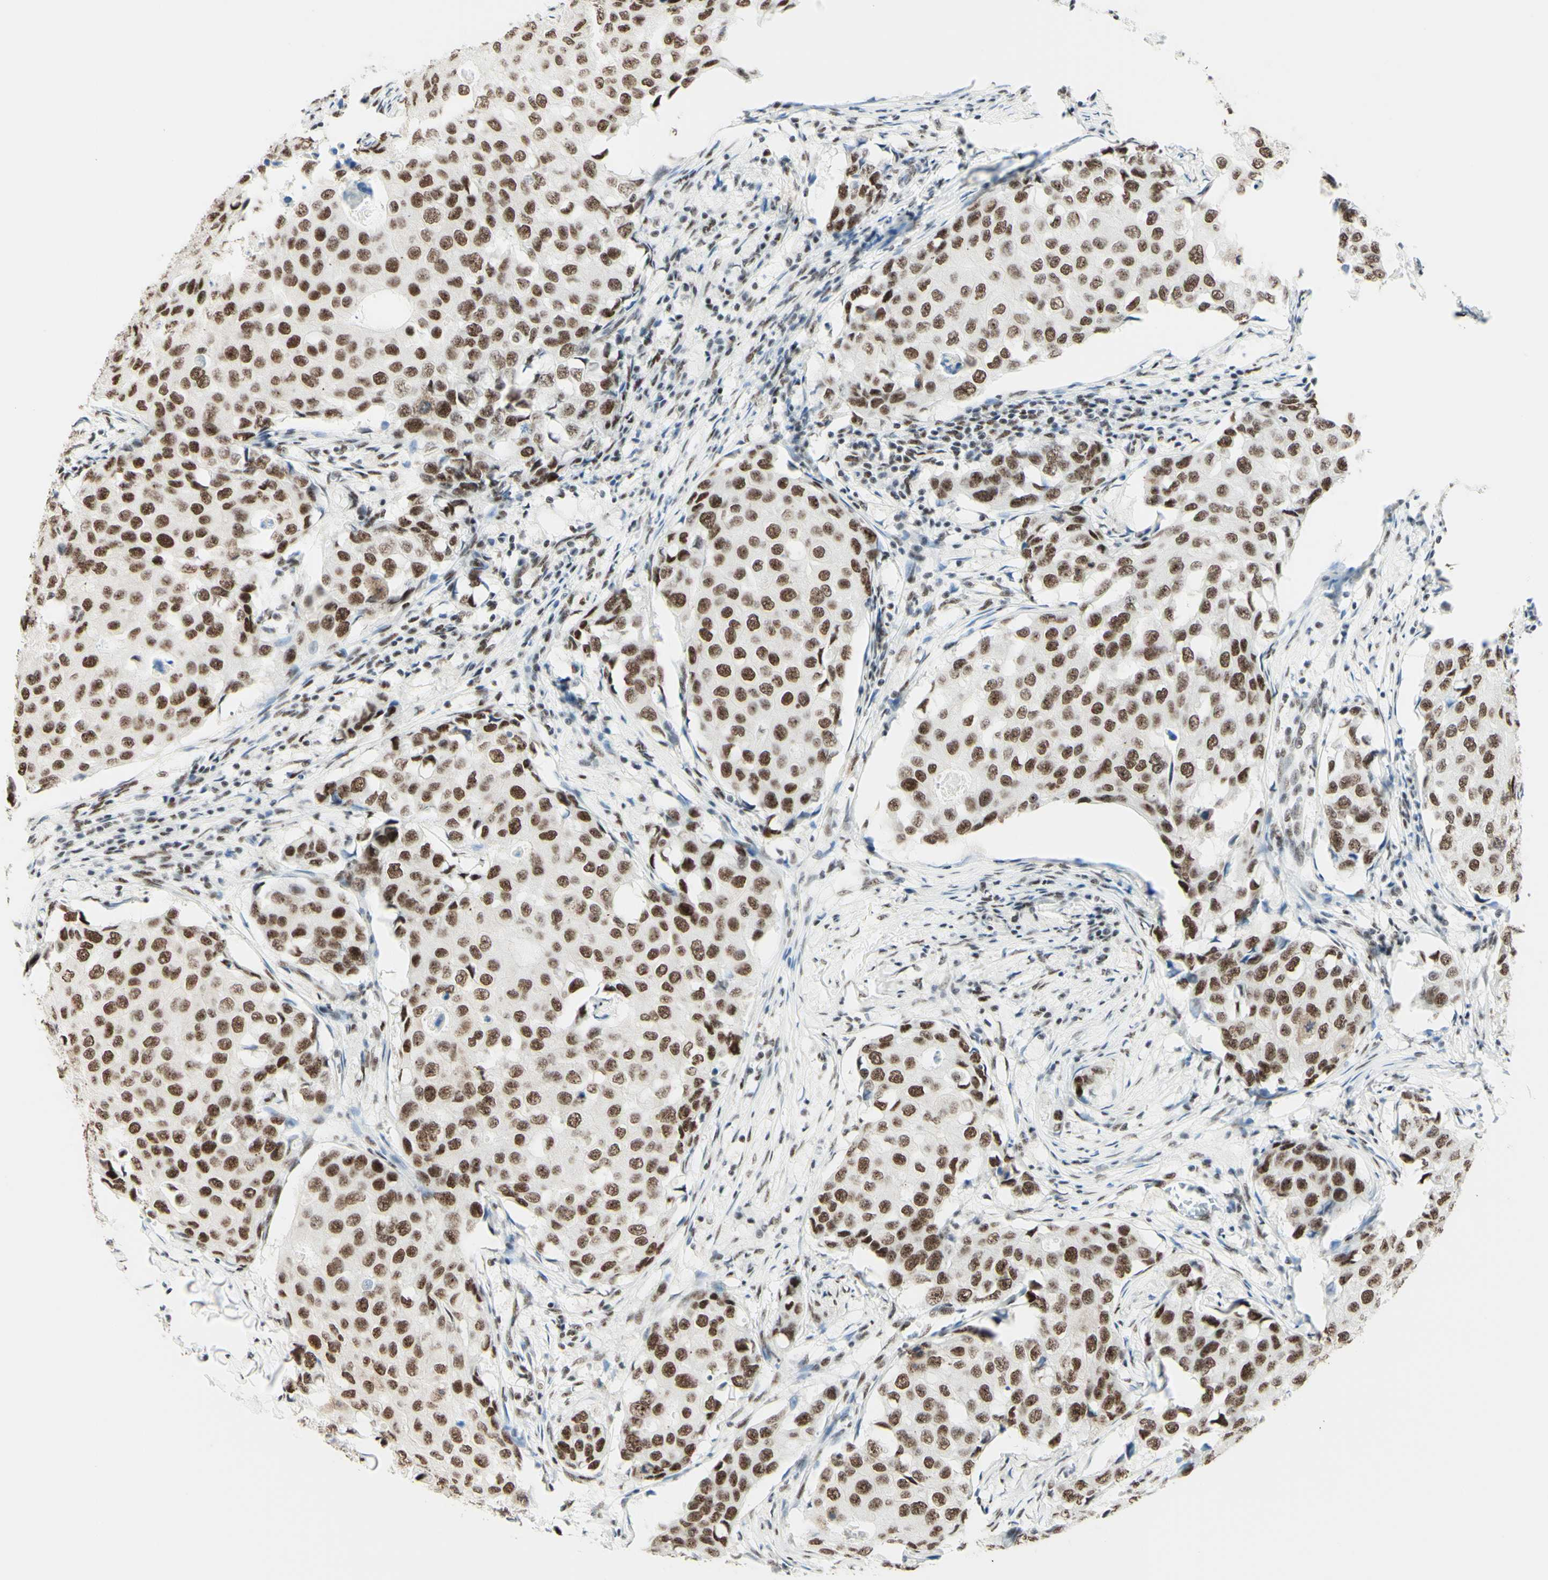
{"staining": {"intensity": "moderate", "quantity": ">75%", "location": "nuclear"}, "tissue": "breast cancer", "cell_type": "Tumor cells", "image_type": "cancer", "snomed": [{"axis": "morphology", "description": "Duct carcinoma"}, {"axis": "topography", "description": "Breast"}], "caption": "Approximately >75% of tumor cells in human intraductal carcinoma (breast) show moderate nuclear protein expression as visualized by brown immunohistochemical staining.", "gene": "WTAP", "patient": {"sex": "female", "age": 27}}